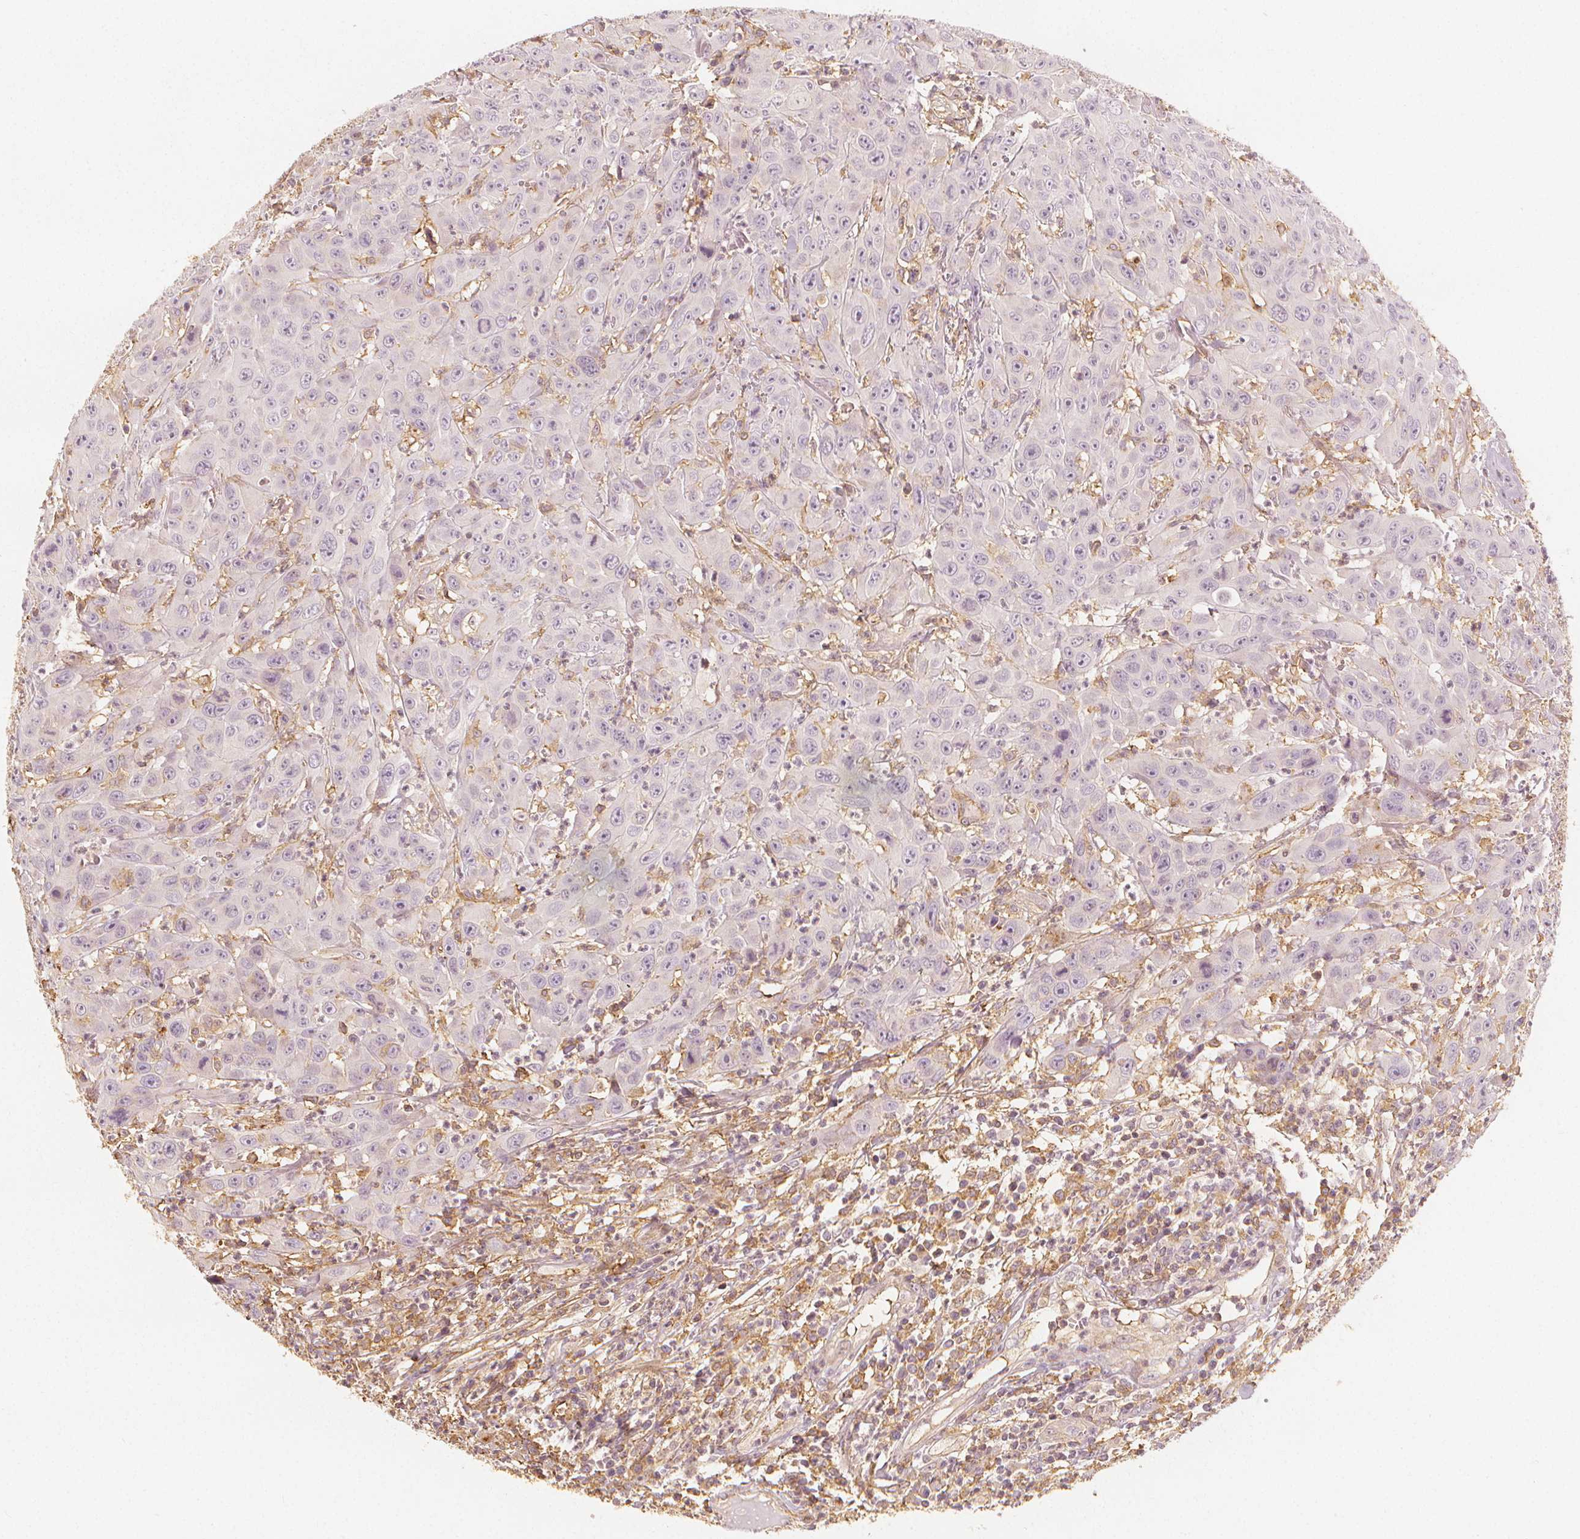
{"staining": {"intensity": "negative", "quantity": "none", "location": "none"}, "tissue": "head and neck cancer", "cell_type": "Tumor cells", "image_type": "cancer", "snomed": [{"axis": "morphology", "description": "Squamous cell carcinoma, NOS"}, {"axis": "topography", "description": "Skin"}, {"axis": "topography", "description": "Head-Neck"}], "caption": "Head and neck squamous cell carcinoma stained for a protein using immunohistochemistry (IHC) reveals no positivity tumor cells.", "gene": "ARHGAP26", "patient": {"sex": "male", "age": 80}}